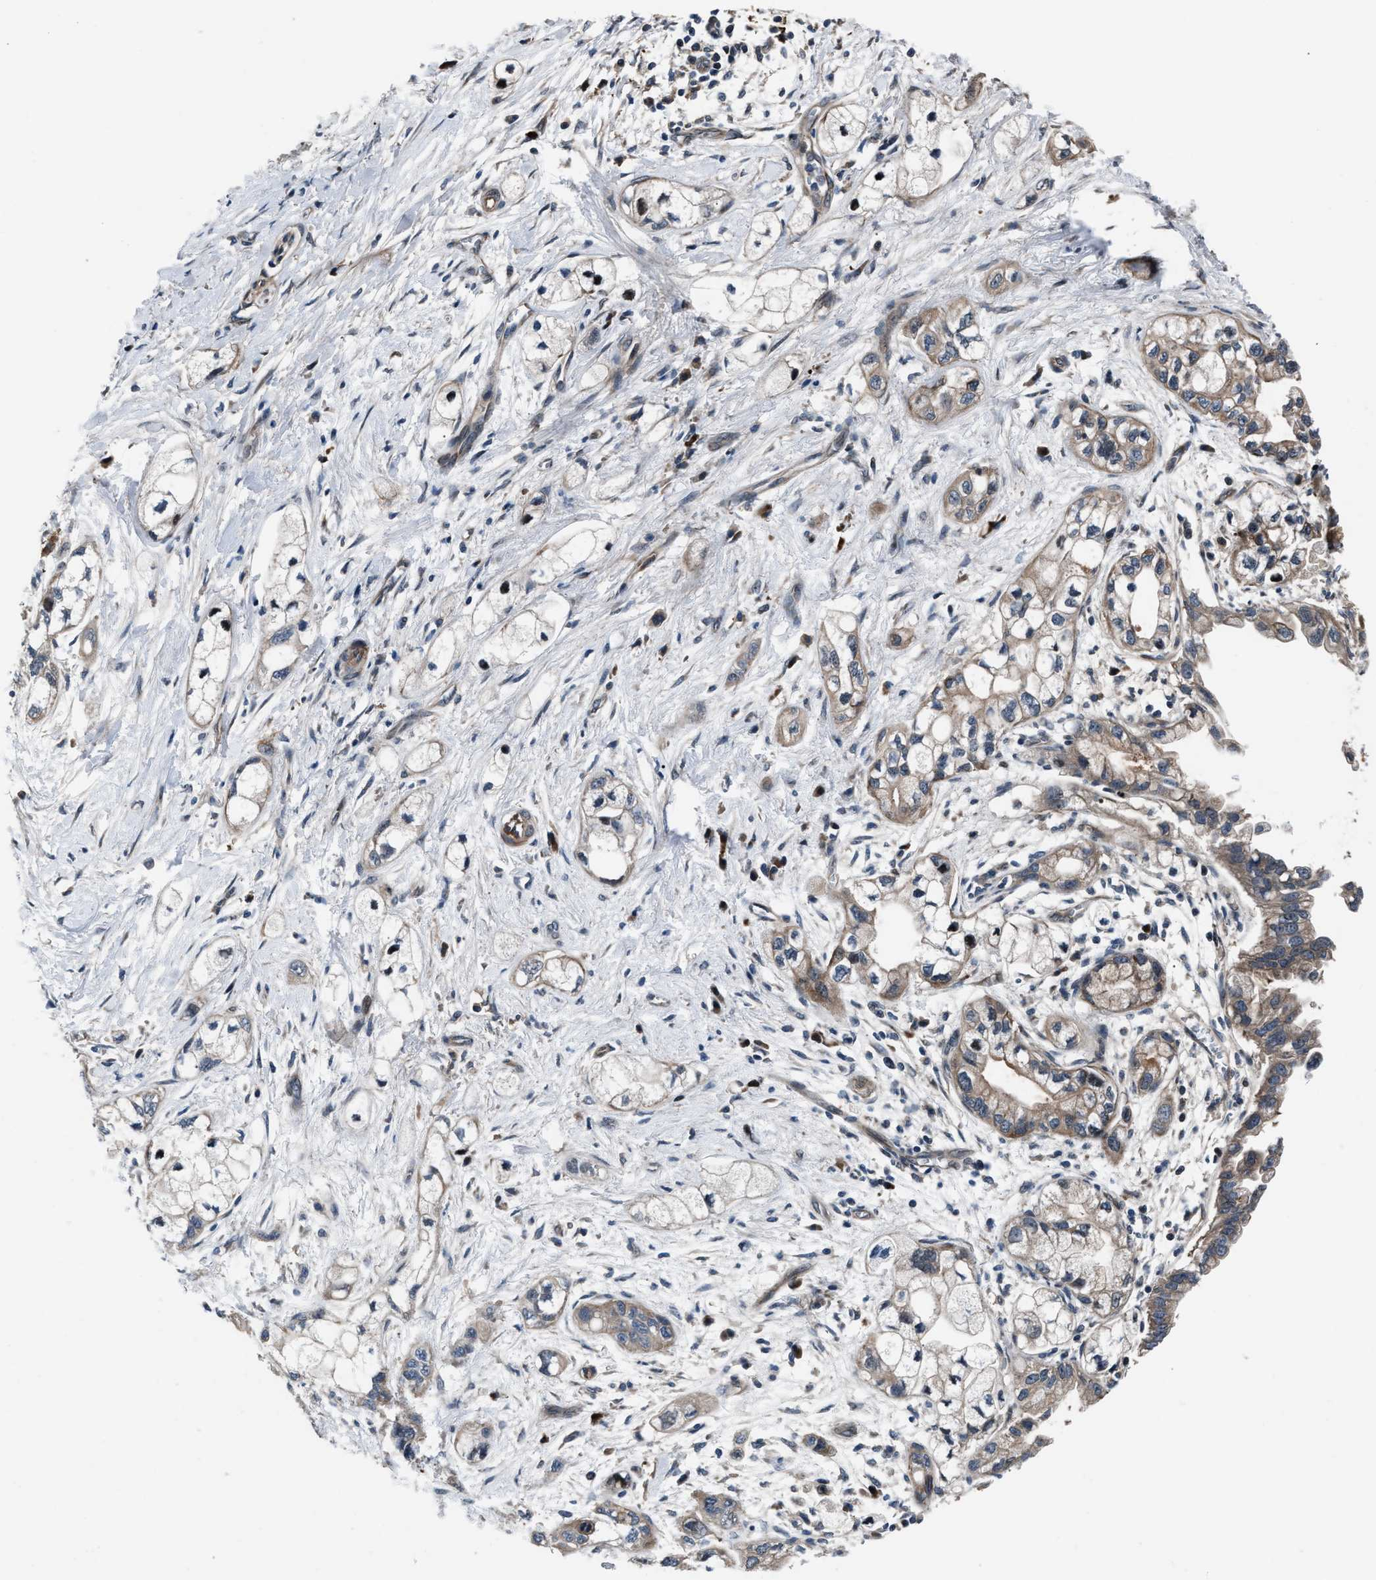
{"staining": {"intensity": "moderate", "quantity": "<25%", "location": "cytoplasmic/membranous"}, "tissue": "pancreatic cancer", "cell_type": "Tumor cells", "image_type": "cancer", "snomed": [{"axis": "morphology", "description": "Adenocarcinoma, NOS"}, {"axis": "topography", "description": "Pancreas"}], "caption": "Brown immunohistochemical staining in human pancreatic cancer shows moderate cytoplasmic/membranous expression in about <25% of tumor cells.", "gene": "DYNC2I1", "patient": {"sex": "male", "age": 74}}